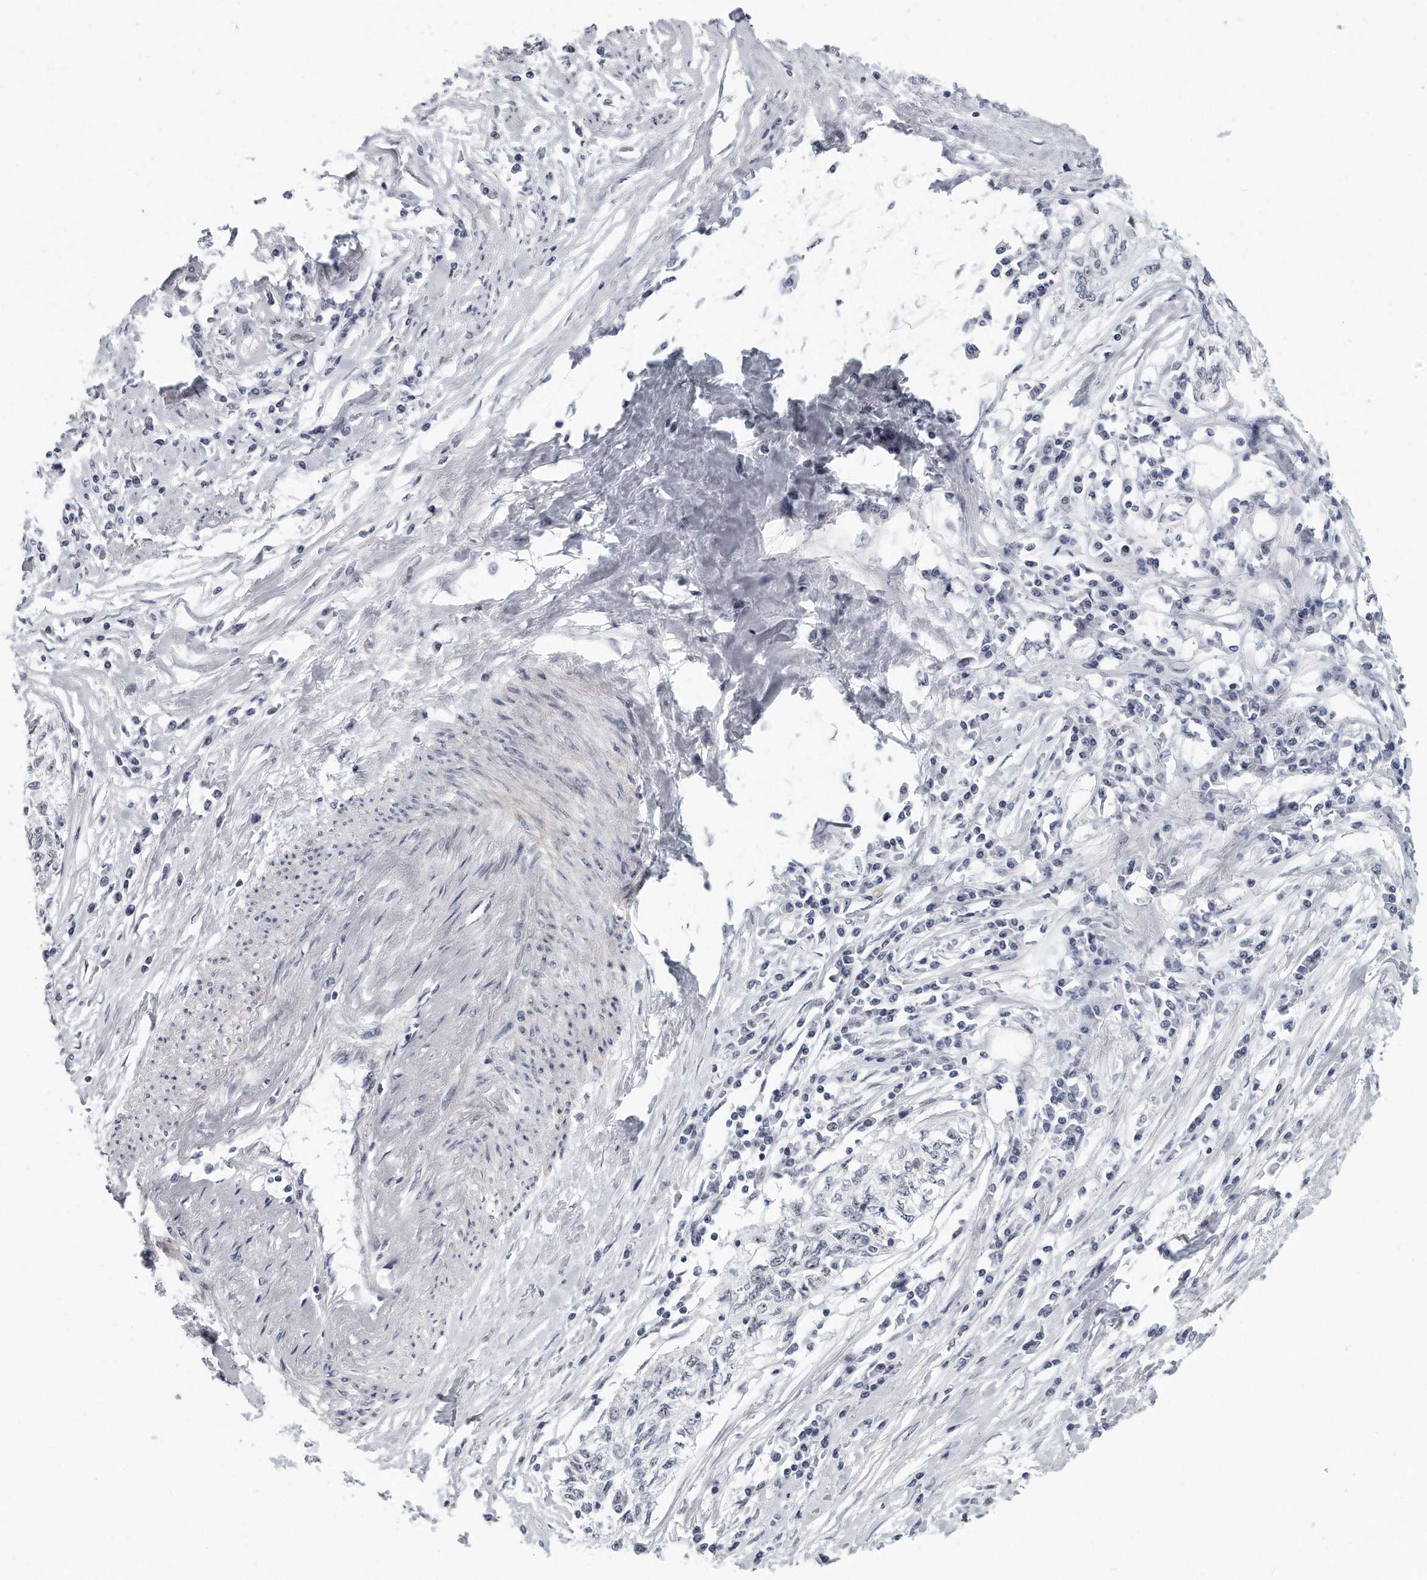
{"staining": {"intensity": "negative", "quantity": "none", "location": "none"}, "tissue": "cervical cancer", "cell_type": "Tumor cells", "image_type": "cancer", "snomed": [{"axis": "morphology", "description": "Squamous cell carcinoma, NOS"}, {"axis": "topography", "description": "Cervix"}], "caption": "High power microscopy histopathology image of an immunohistochemistry (IHC) micrograph of cervical squamous cell carcinoma, revealing no significant staining in tumor cells. The staining is performed using DAB (3,3'-diaminobenzidine) brown chromogen with nuclei counter-stained in using hematoxylin.", "gene": "TFCP2L1", "patient": {"sex": "female", "age": 57}}